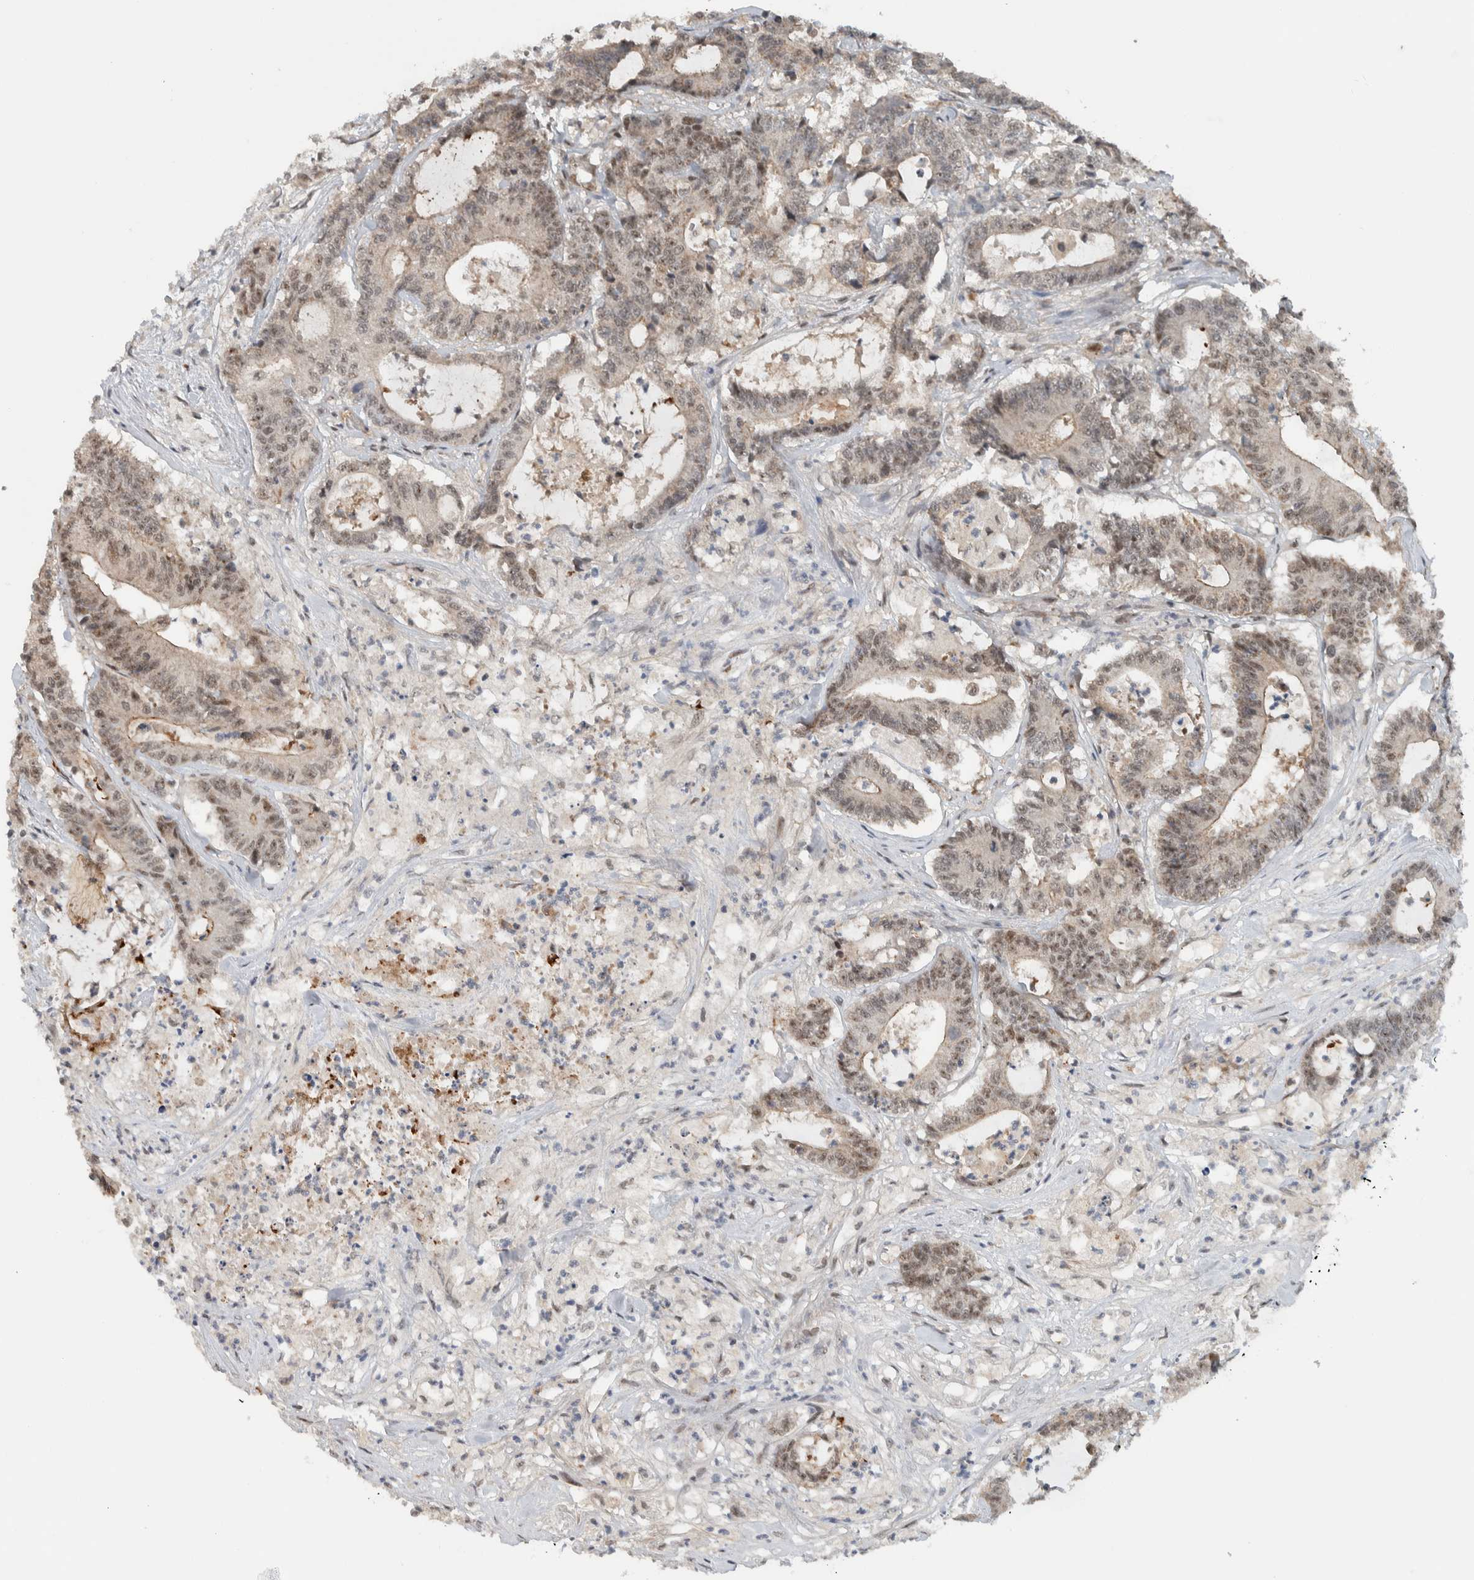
{"staining": {"intensity": "moderate", "quantity": ">75%", "location": "nuclear"}, "tissue": "colorectal cancer", "cell_type": "Tumor cells", "image_type": "cancer", "snomed": [{"axis": "morphology", "description": "Adenocarcinoma, NOS"}, {"axis": "topography", "description": "Colon"}], "caption": "Colorectal adenocarcinoma tissue demonstrates moderate nuclear expression in approximately >75% of tumor cells (Brightfield microscopy of DAB IHC at high magnification).", "gene": "ZFP91", "patient": {"sex": "female", "age": 84}}